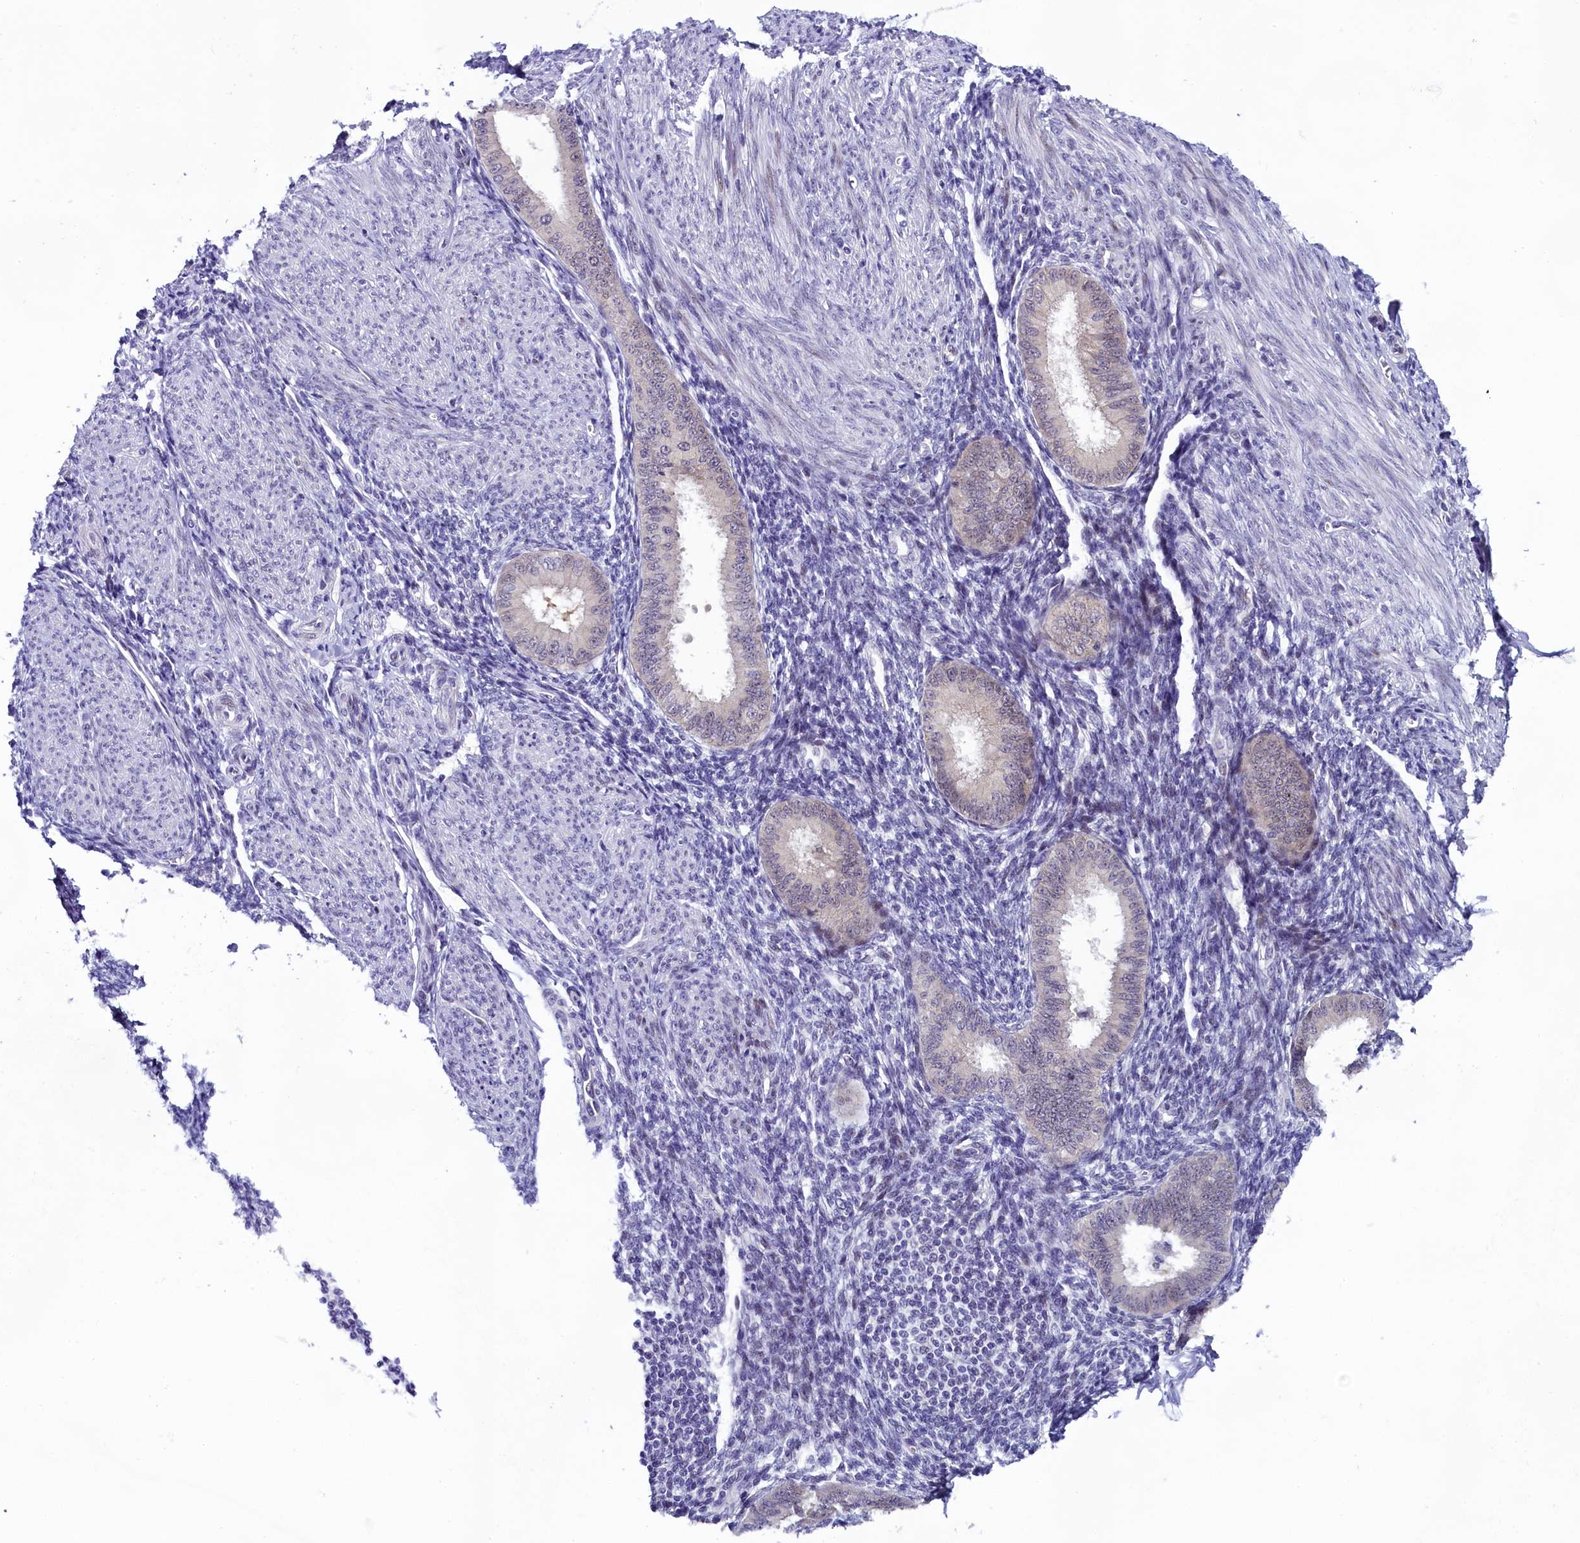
{"staining": {"intensity": "negative", "quantity": "none", "location": "none"}, "tissue": "endometrium", "cell_type": "Cells in endometrial stroma", "image_type": "normal", "snomed": [{"axis": "morphology", "description": "Normal tissue, NOS"}, {"axis": "topography", "description": "Uterus"}, {"axis": "topography", "description": "Endometrium"}], "caption": "Immunohistochemical staining of normal human endometrium shows no significant expression in cells in endometrial stroma.", "gene": "CCDC106", "patient": {"sex": "female", "age": 48}}